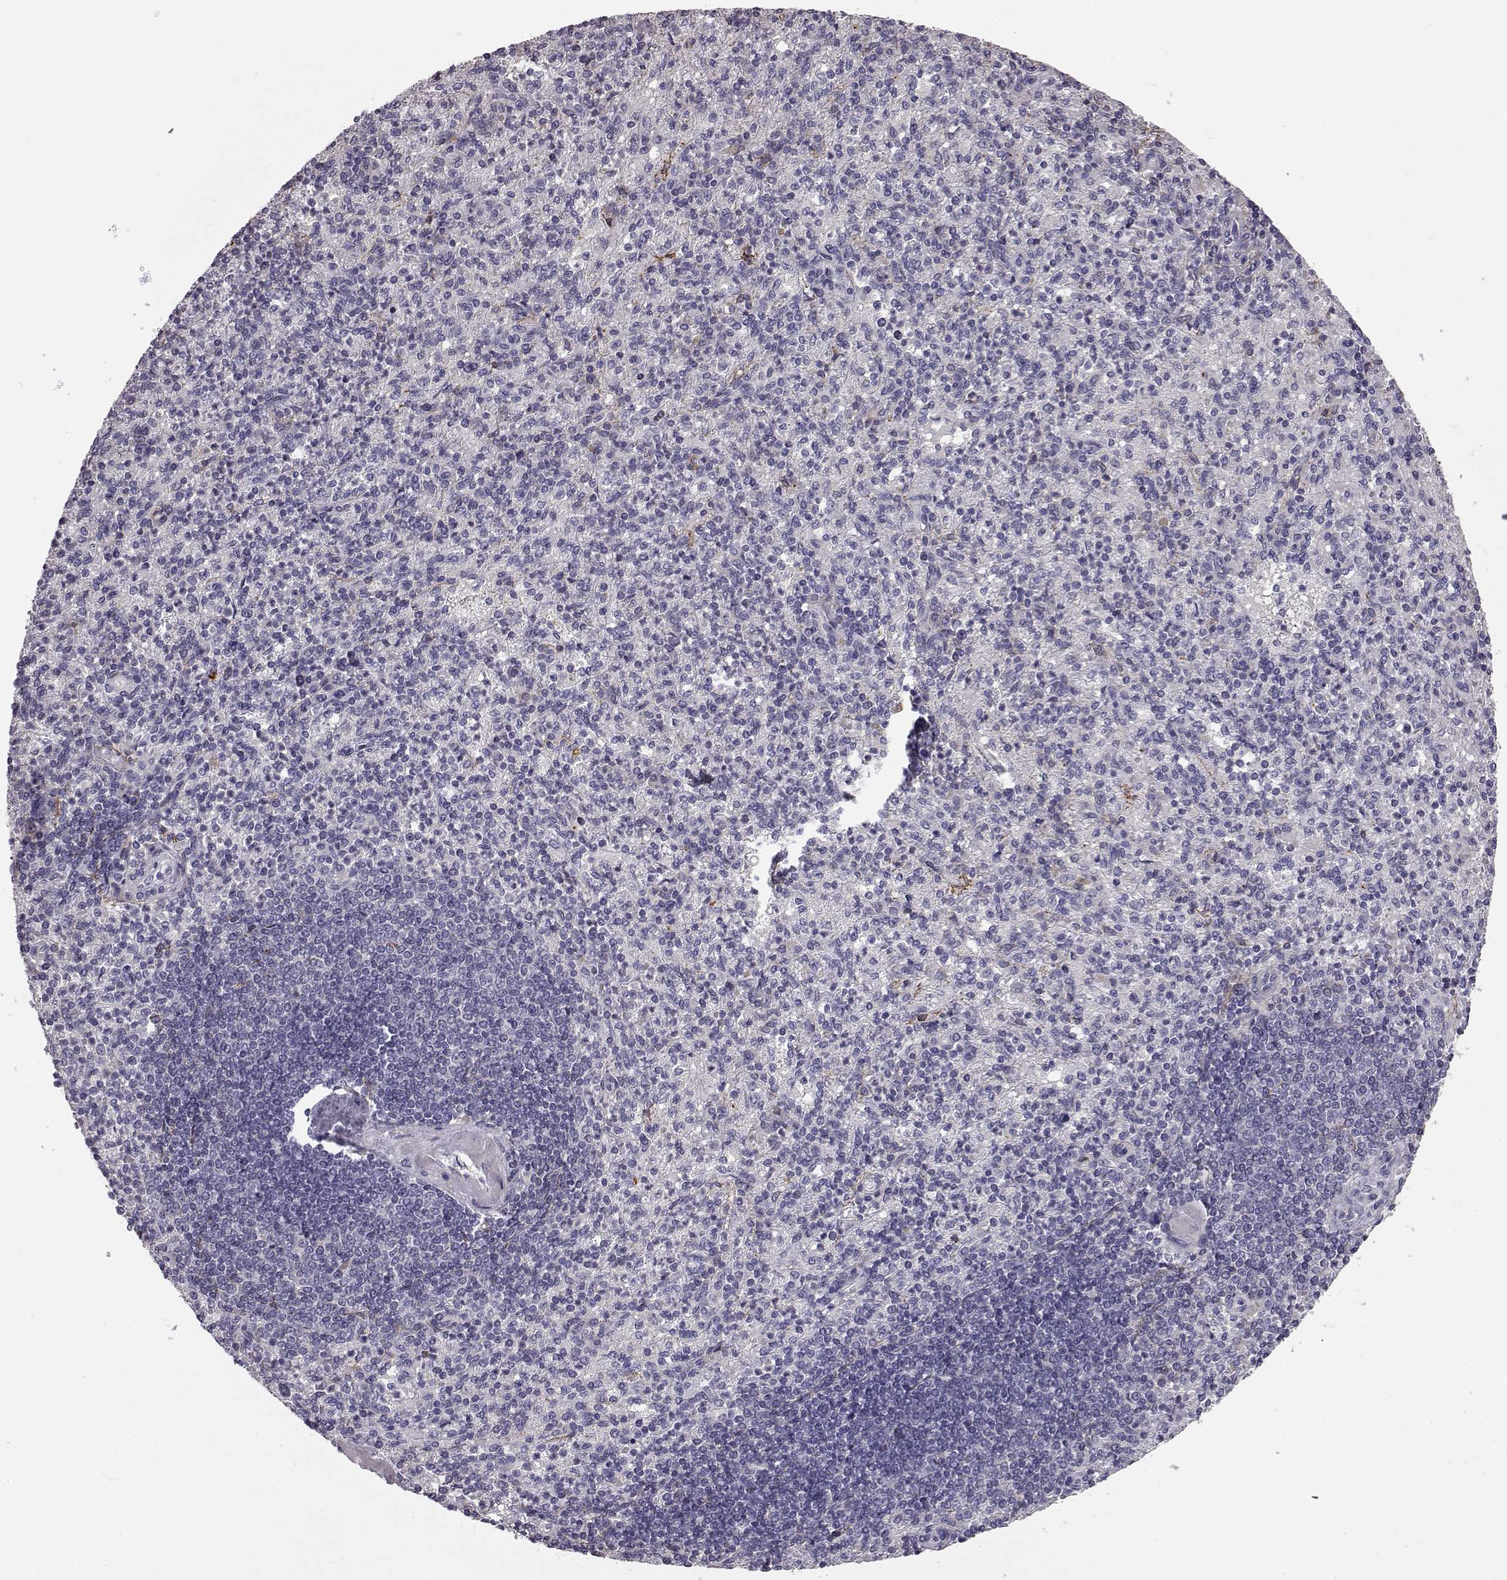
{"staining": {"intensity": "negative", "quantity": "none", "location": "none"}, "tissue": "spleen", "cell_type": "Cells in red pulp", "image_type": "normal", "snomed": [{"axis": "morphology", "description": "Normal tissue, NOS"}, {"axis": "topography", "description": "Spleen"}], "caption": "An immunohistochemistry micrograph of unremarkable spleen is shown. There is no staining in cells in red pulp of spleen. Nuclei are stained in blue.", "gene": "KRT81", "patient": {"sex": "female", "age": 74}}